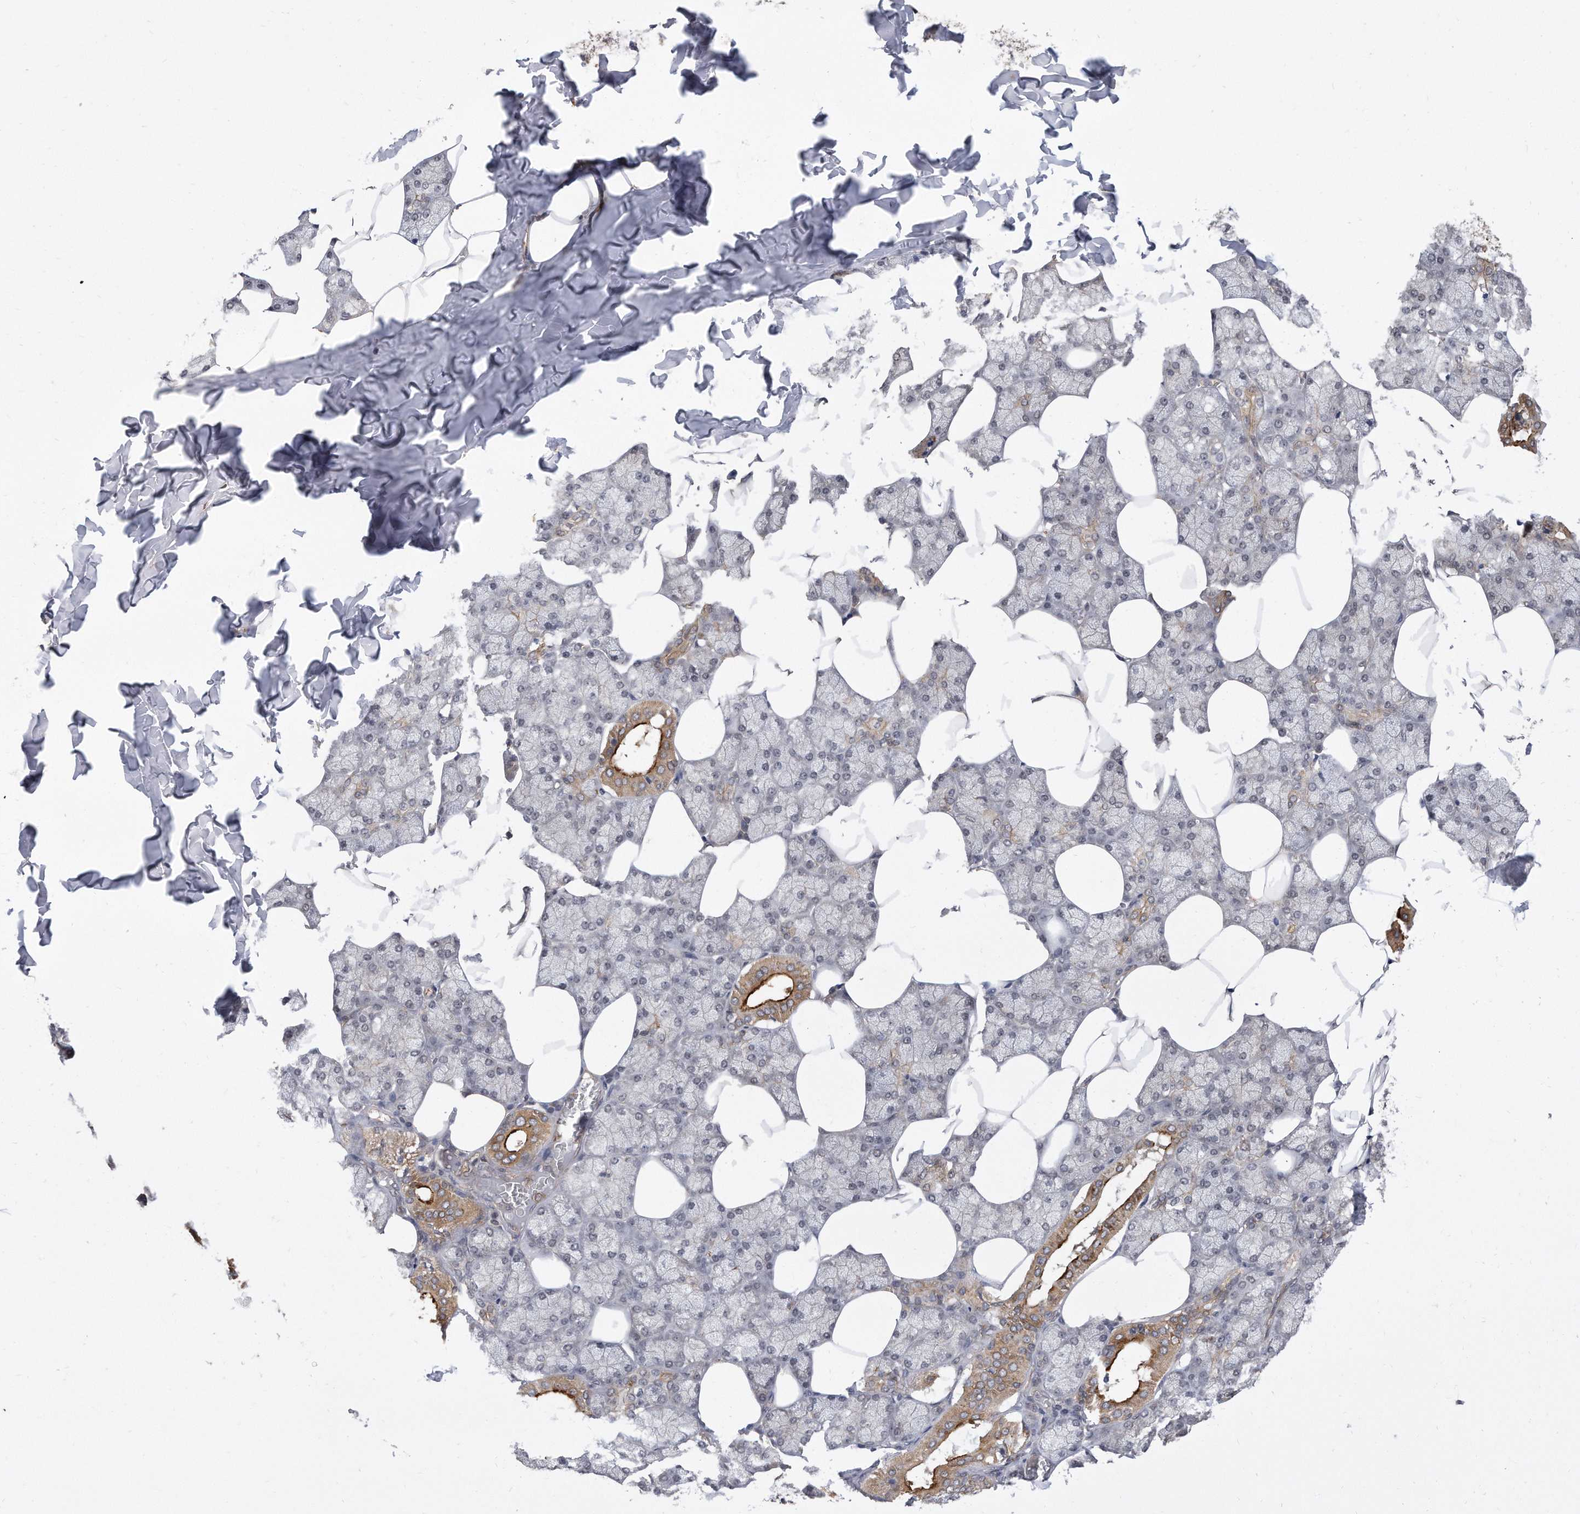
{"staining": {"intensity": "moderate", "quantity": "25%-75%", "location": "cytoplasmic/membranous"}, "tissue": "salivary gland", "cell_type": "Glandular cells", "image_type": "normal", "snomed": [{"axis": "morphology", "description": "Normal tissue, NOS"}, {"axis": "topography", "description": "Salivary gland"}], "caption": "Salivary gland stained with a protein marker demonstrates moderate staining in glandular cells.", "gene": "TCP1", "patient": {"sex": "male", "age": 62}}